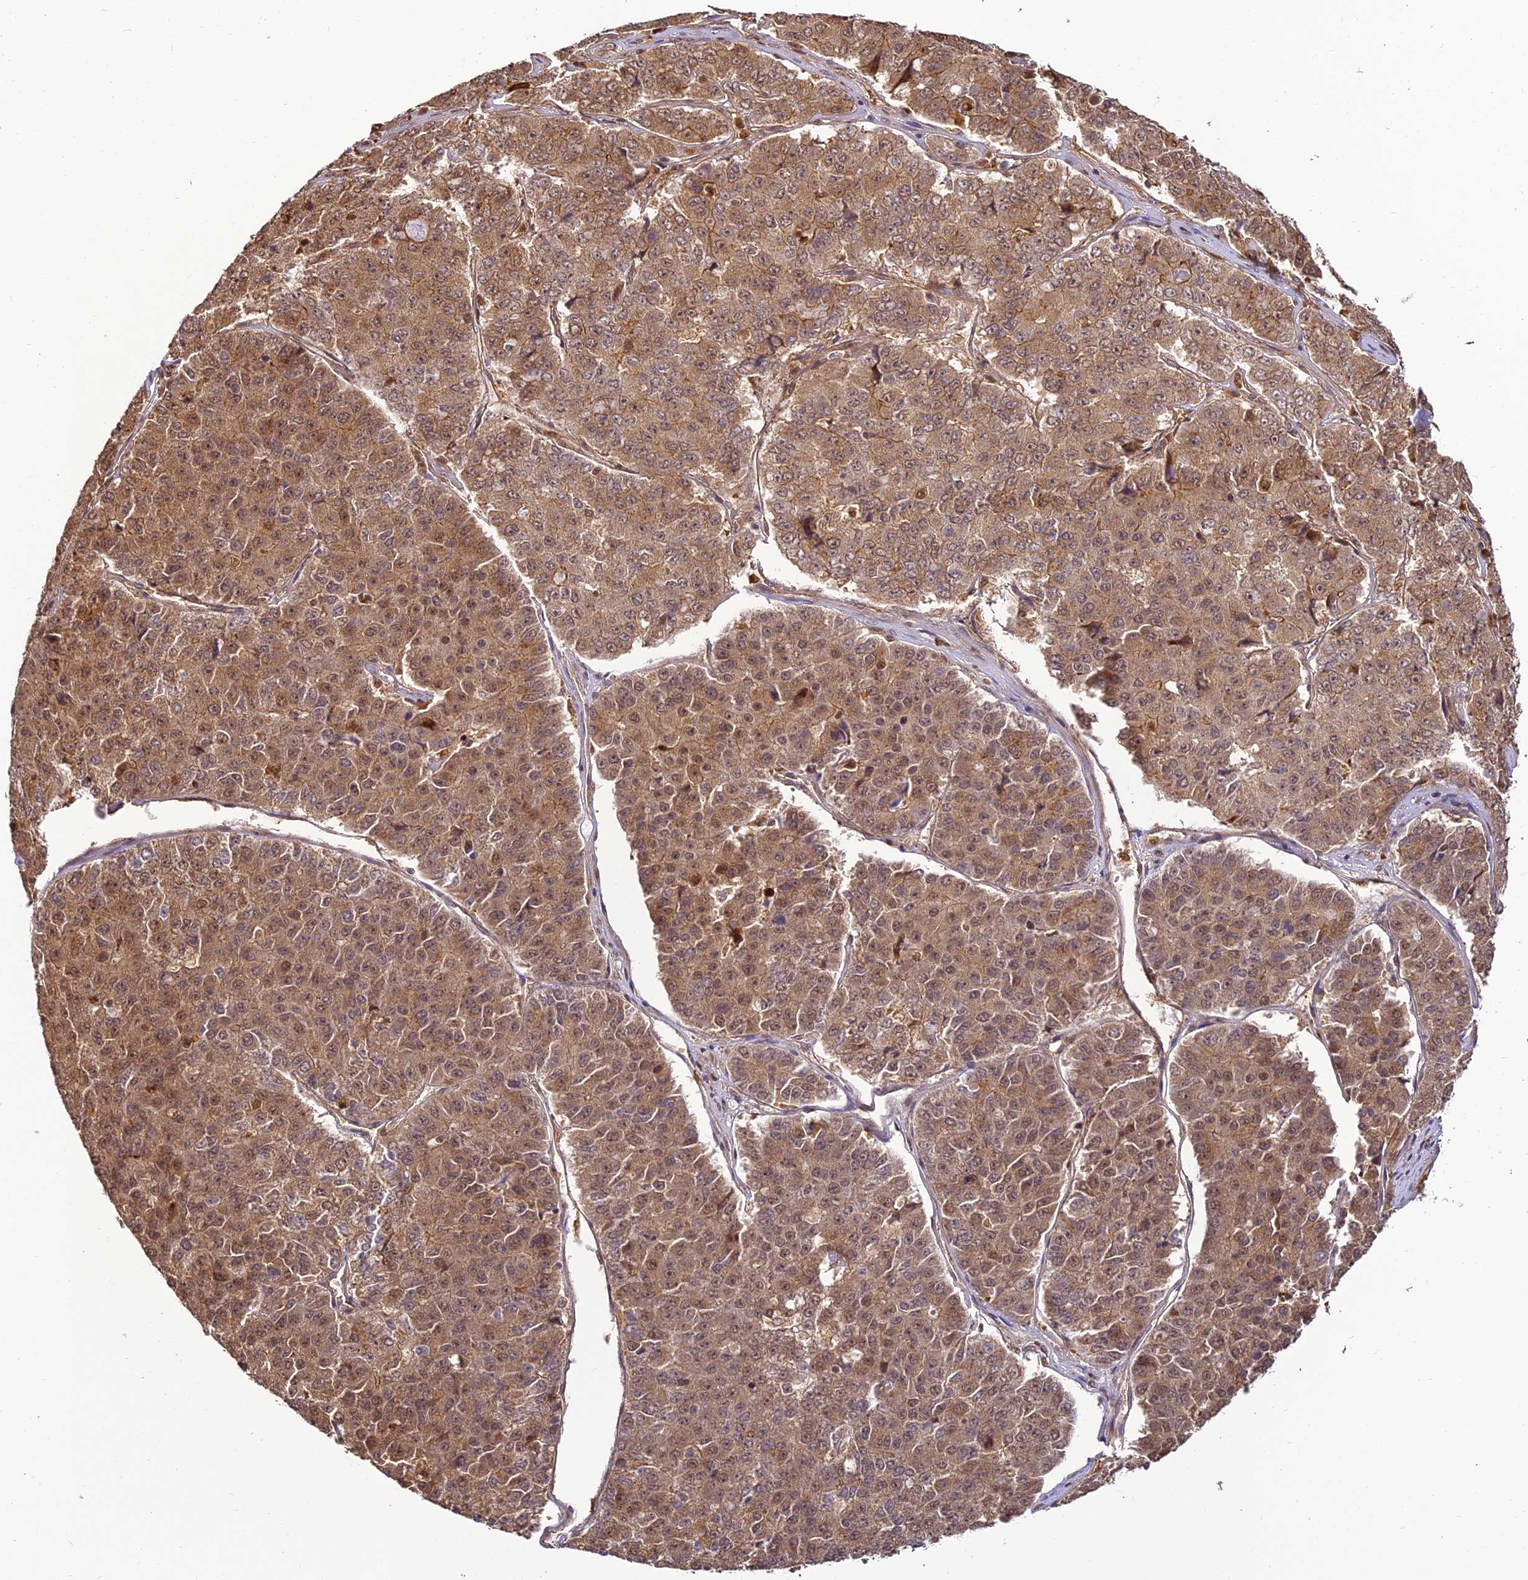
{"staining": {"intensity": "moderate", "quantity": ">75%", "location": "cytoplasmic/membranous"}, "tissue": "pancreatic cancer", "cell_type": "Tumor cells", "image_type": "cancer", "snomed": [{"axis": "morphology", "description": "Adenocarcinoma, NOS"}, {"axis": "topography", "description": "Pancreas"}], "caption": "A brown stain shows moderate cytoplasmic/membranous staining of a protein in human pancreatic cancer tumor cells.", "gene": "BCDIN3D", "patient": {"sex": "male", "age": 50}}